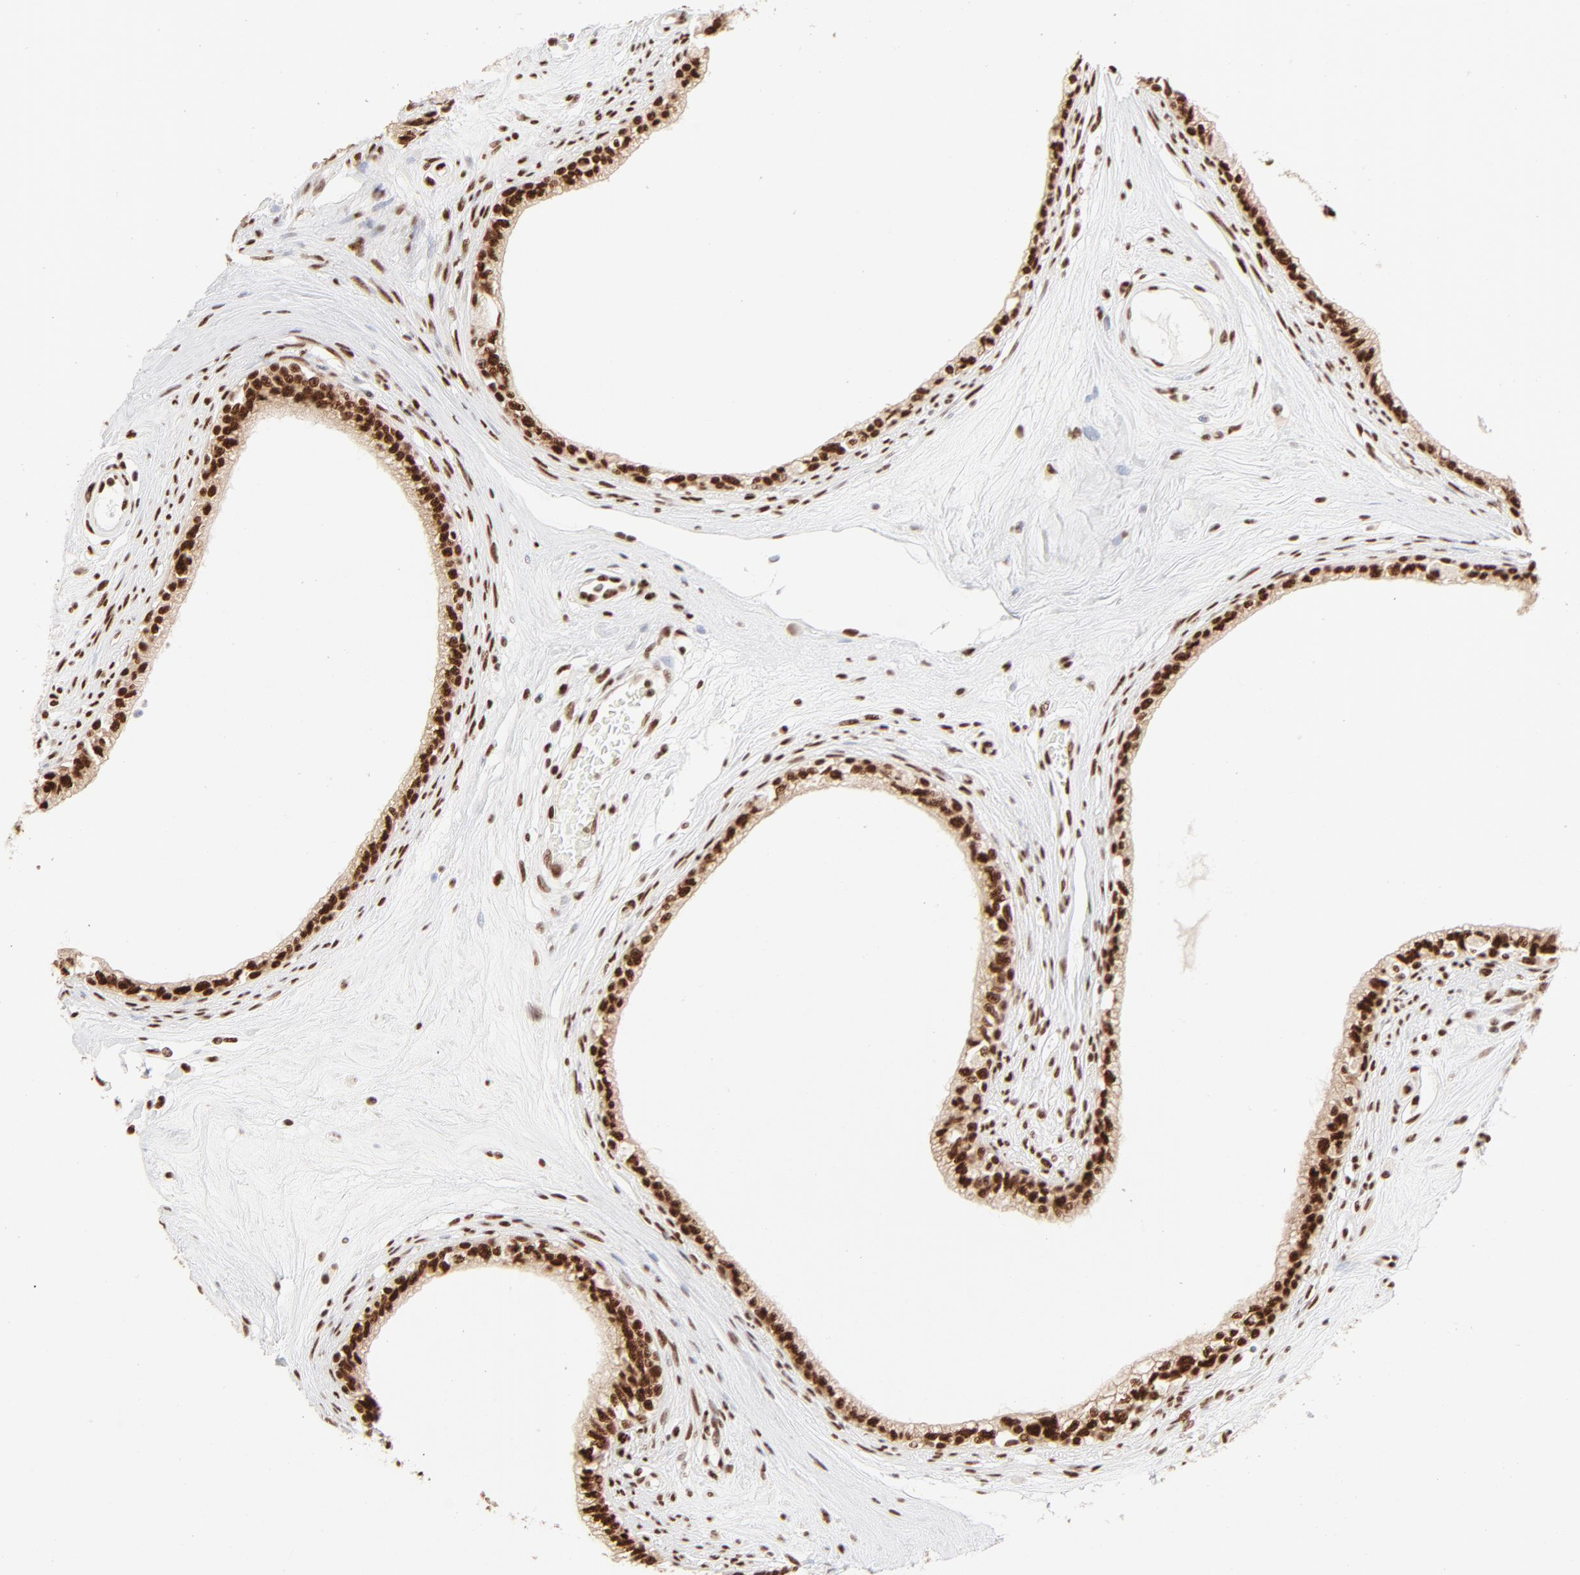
{"staining": {"intensity": "strong", "quantity": ">75%", "location": "nuclear"}, "tissue": "epididymis", "cell_type": "Glandular cells", "image_type": "normal", "snomed": [{"axis": "morphology", "description": "Normal tissue, NOS"}, {"axis": "morphology", "description": "Inflammation, NOS"}, {"axis": "topography", "description": "Epididymis"}], "caption": "Approximately >75% of glandular cells in unremarkable epididymis show strong nuclear protein expression as visualized by brown immunohistochemical staining.", "gene": "TARDBP", "patient": {"sex": "male", "age": 84}}